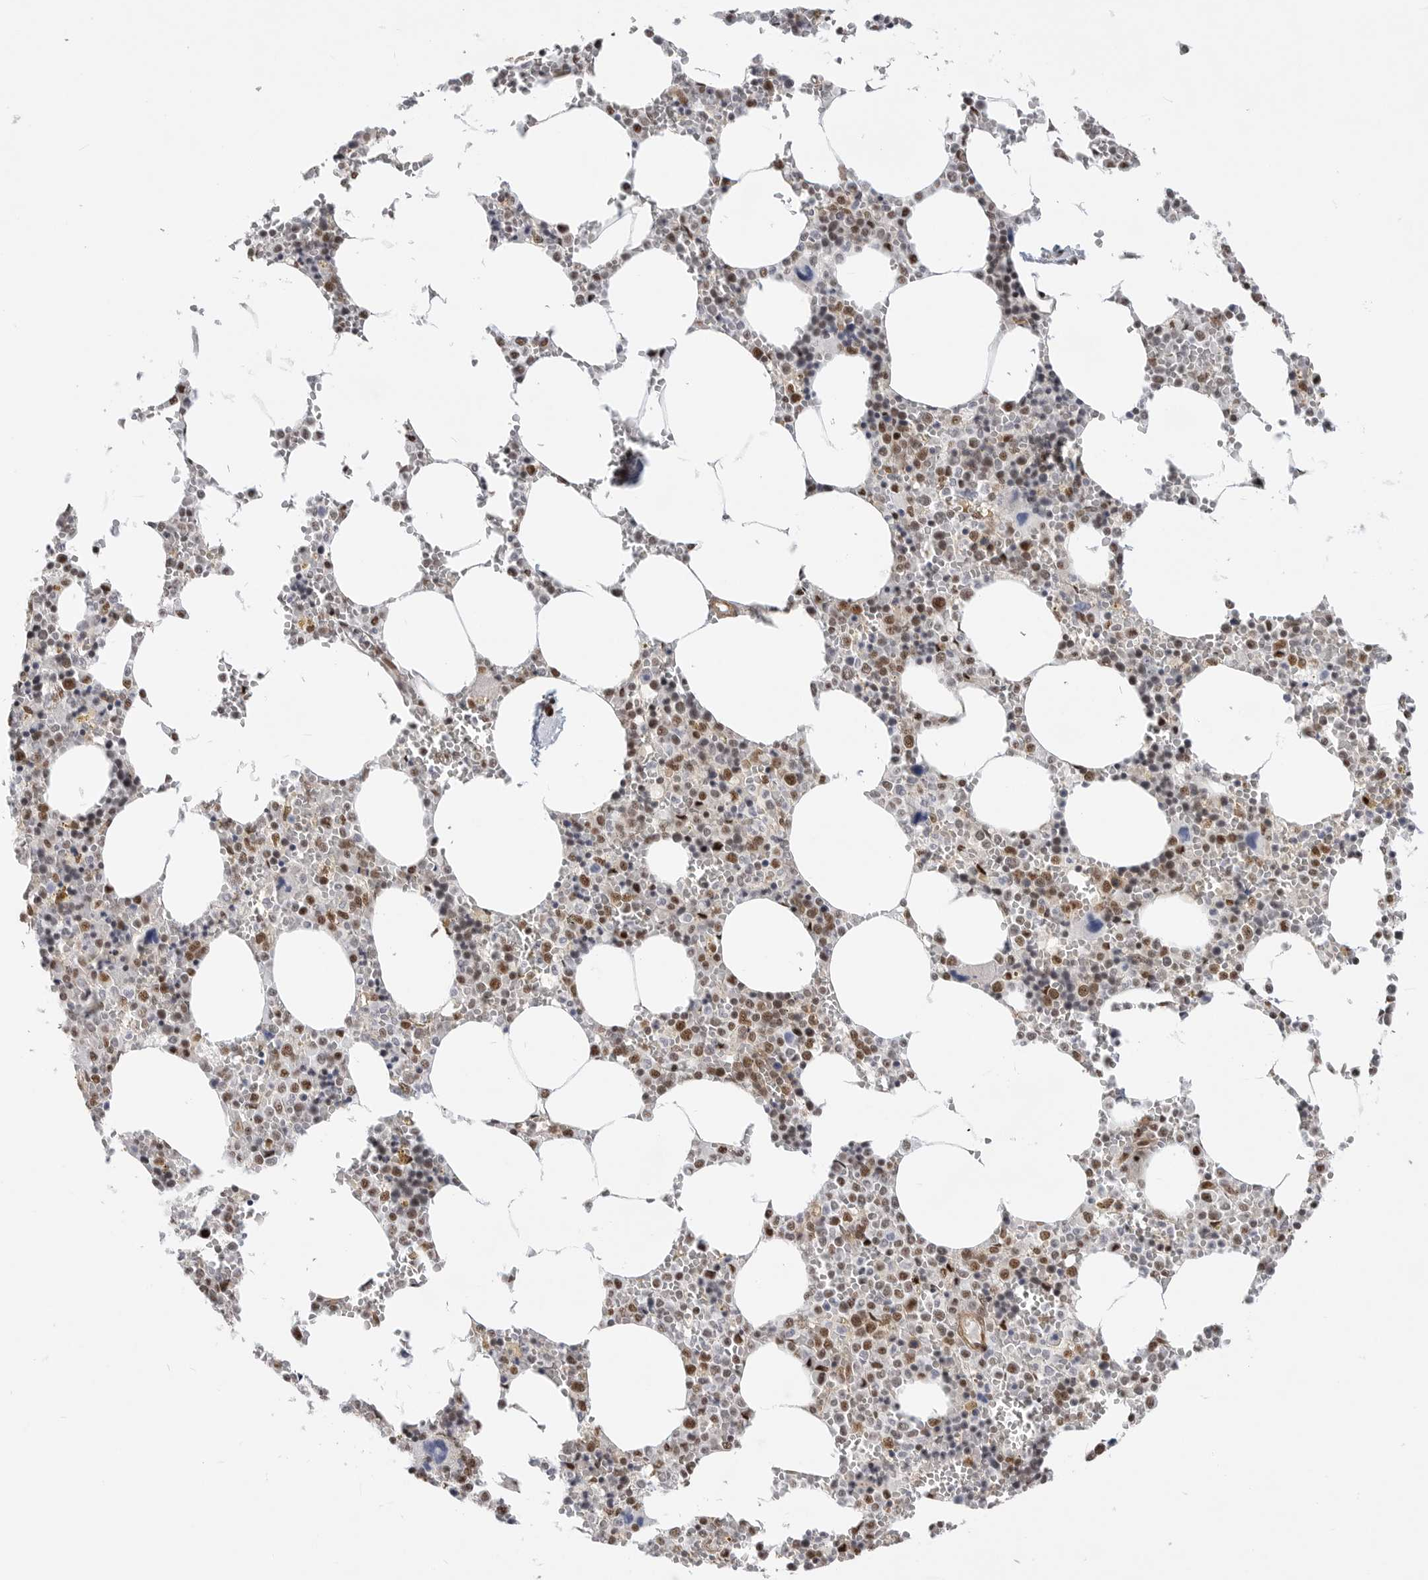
{"staining": {"intensity": "moderate", "quantity": "25%-75%", "location": "cytoplasmic/membranous,nuclear"}, "tissue": "bone marrow", "cell_type": "Hematopoietic cells", "image_type": "normal", "snomed": [{"axis": "morphology", "description": "Normal tissue, NOS"}, {"axis": "topography", "description": "Bone marrow"}], "caption": "Immunohistochemistry (IHC) image of benign human bone marrow stained for a protein (brown), which demonstrates medium levels of moderate cytoplasmic/membranous,nuclear staining in about 25%-75% of hematopoietic cells.", "gene": "GPATCH2", "patient": {"sex": "male", "age": 70}}